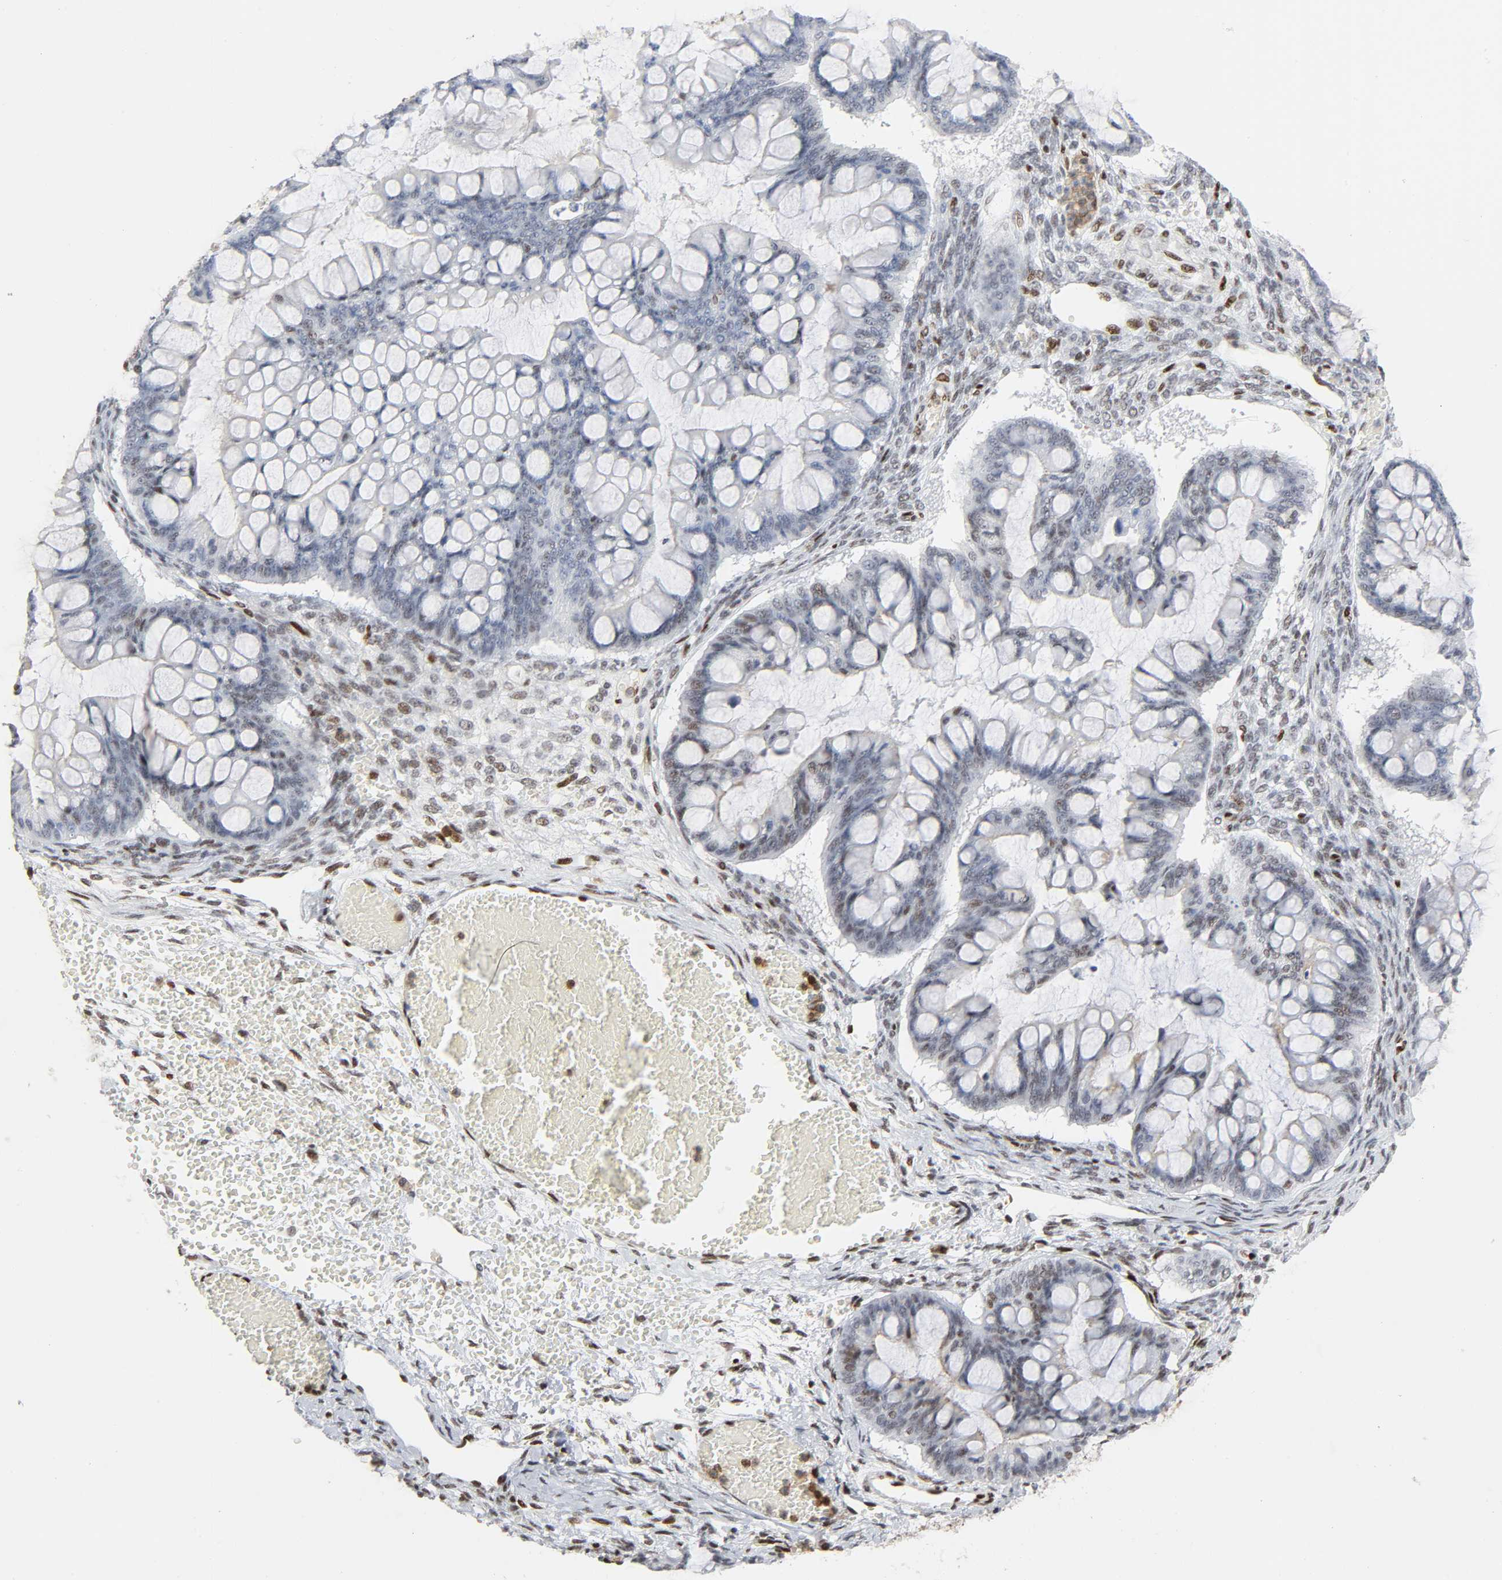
{"staining": {"intensity": "moderate", "quantity": "25%-75%", "location": "nuclear"}, "tissue": "ovarian cancer", "cell_type": "Tumor cells", "image_type": "cancer", "snomed": [{"axis": "morphology", "description": "Cystadenocarcinoma, mucinous, NOS"}, {"axis": "topography", "description": "Ovary"}], "caption": "Ovarian cancer (mucinous cystadenocarcinoma) was stained to show a protein in brown. There is medium levels of moderate nuclear positivity in approximately 25%-75% of tumor cells.", "gene": "WAS", "patient": {"sex": "female", "age": 73}}